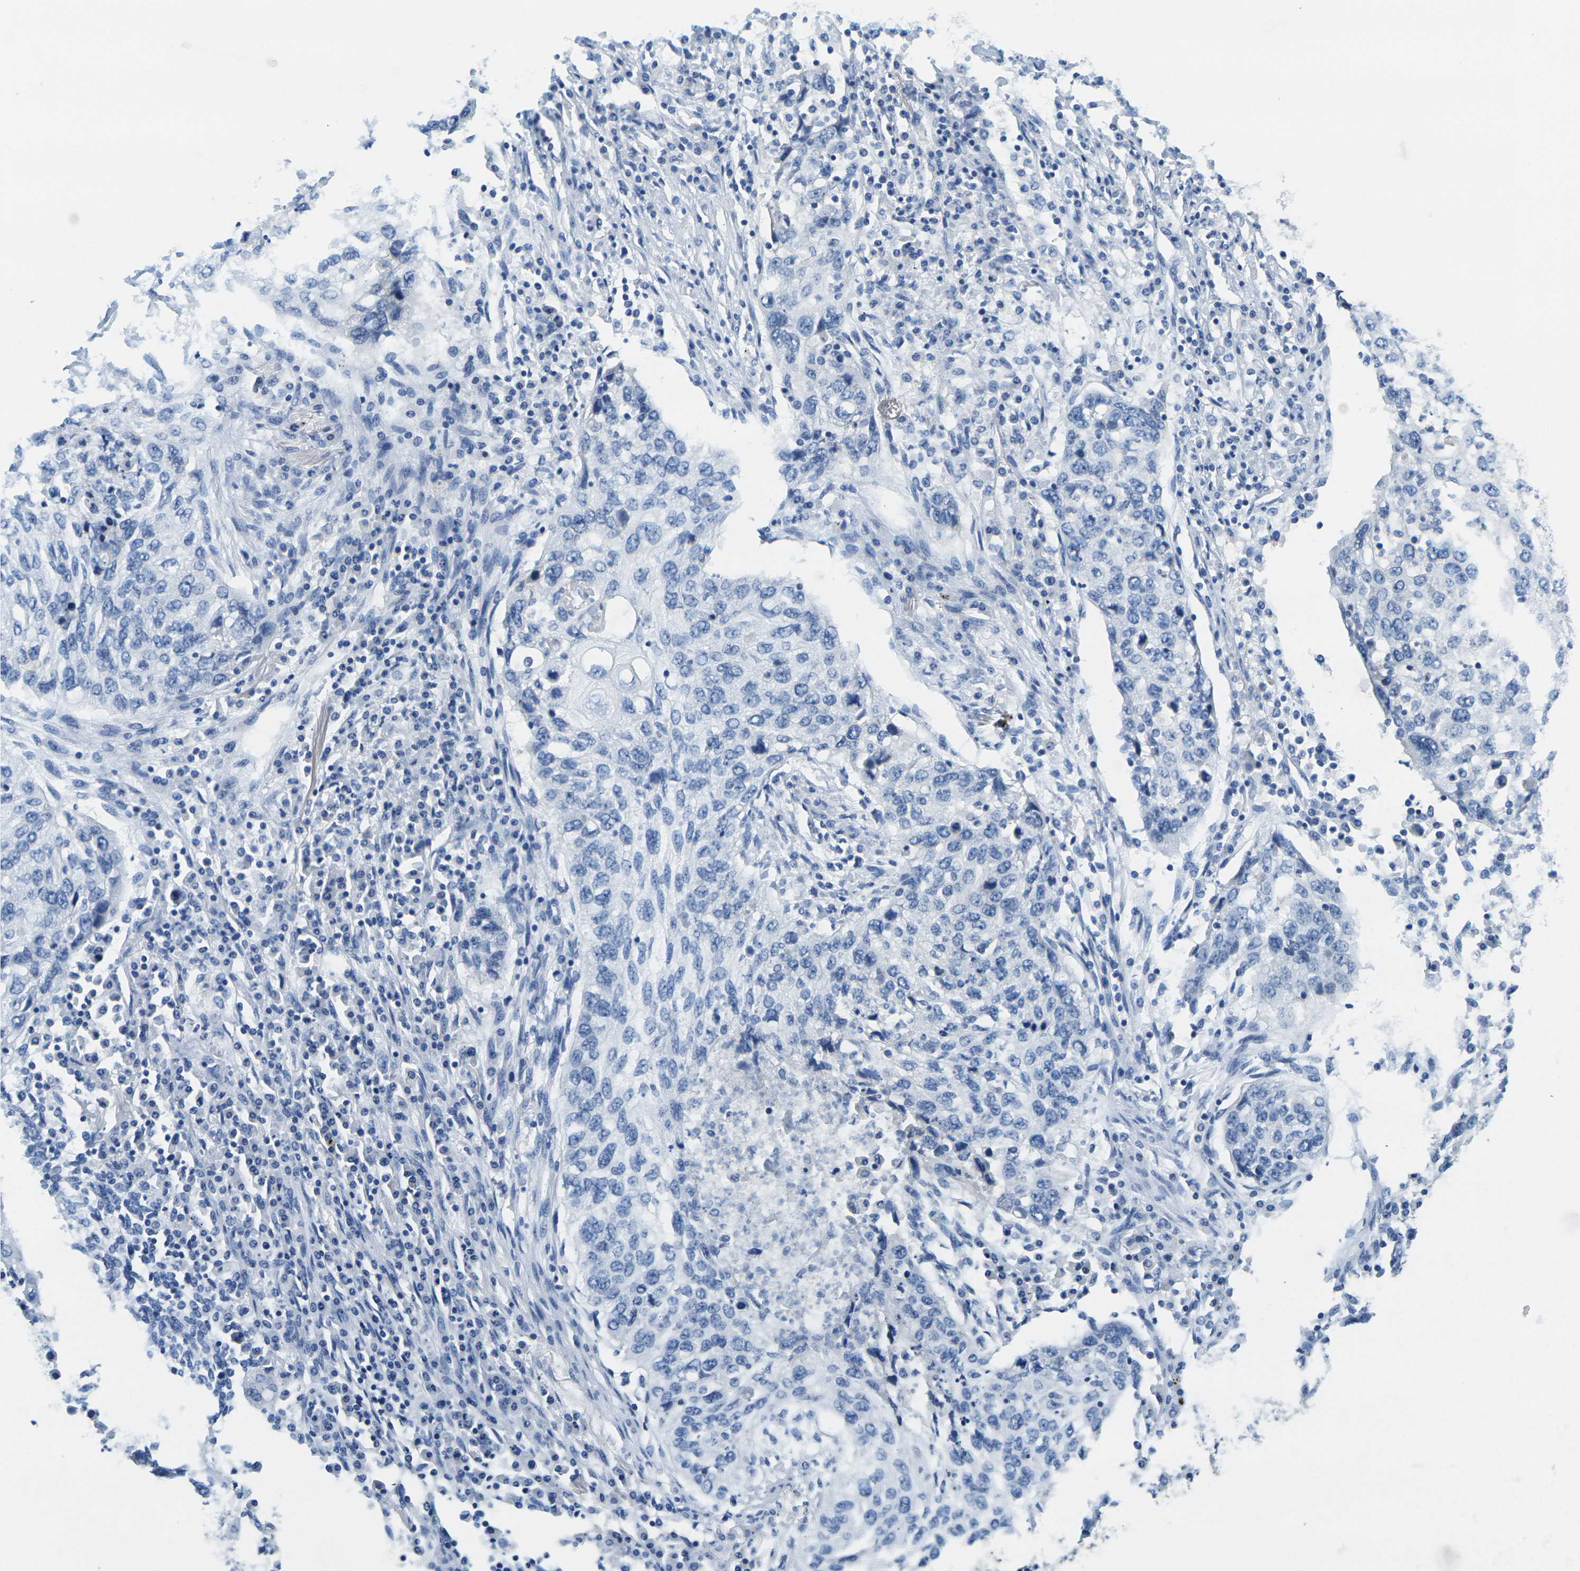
{"staining": {"intensity": "negative", "quantity": "none", "location": "none"}, "tissue": "lung cancer", "cell_type": "Tumor cells", "image_type": "cancer", "snomed": [{"axis": "morphology", "description": "Squamous cell carcinoma, NOS"}, {"axis": "topography", "description": "Lung"}], "caption": "Immunohistochemistry of lung cancer reveals no positivity in tumor cells.", "gene": "FAM3D", "patient": {"sex": "female", "age": 63}}